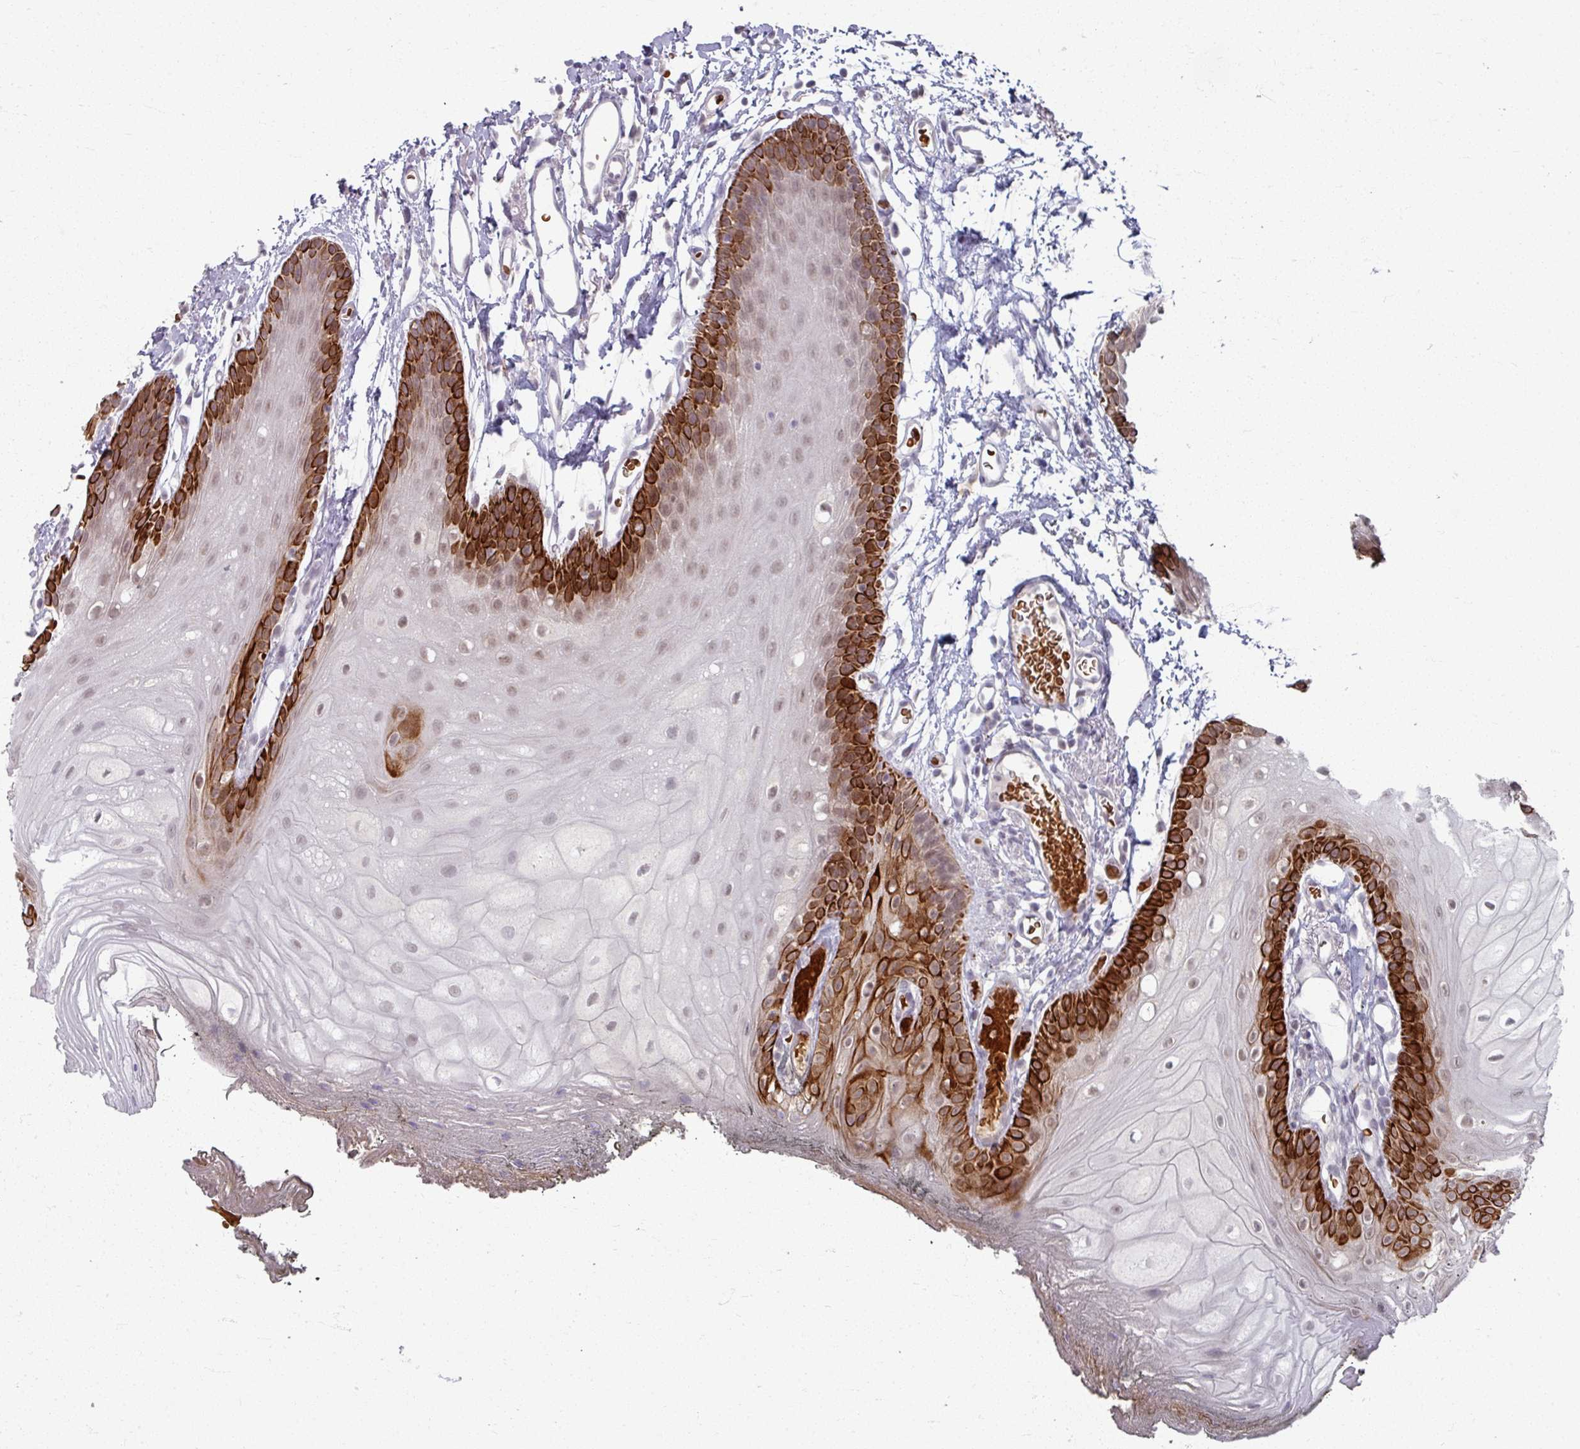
{"staining": {"intensity": "strong", "quantity": "25%-75%", "location": "cytoplasmic/membranous"}, "tissue": "oral mucosa", "cell_type": "Squamous epithelial cells", "image_type": "normal", "snomed": [{"axis": "morphology", "description": "Normal tissue, NOS"}, {"axis": "morphology", "description": "Squamous cell carcinoma, NOS"}, {"axis": "topography", "description": "Oral tissue"}, {"axis": "topography", "description": "Head-Neck"}], "caption": "Protein staining of normal oral mucosa shows strong cytoplasmic/membranous staining in approximately 25%-75% of squamous epithelial cells.", "gene": "KMT5C", "patient": {"sex": "female", "age": 81}}